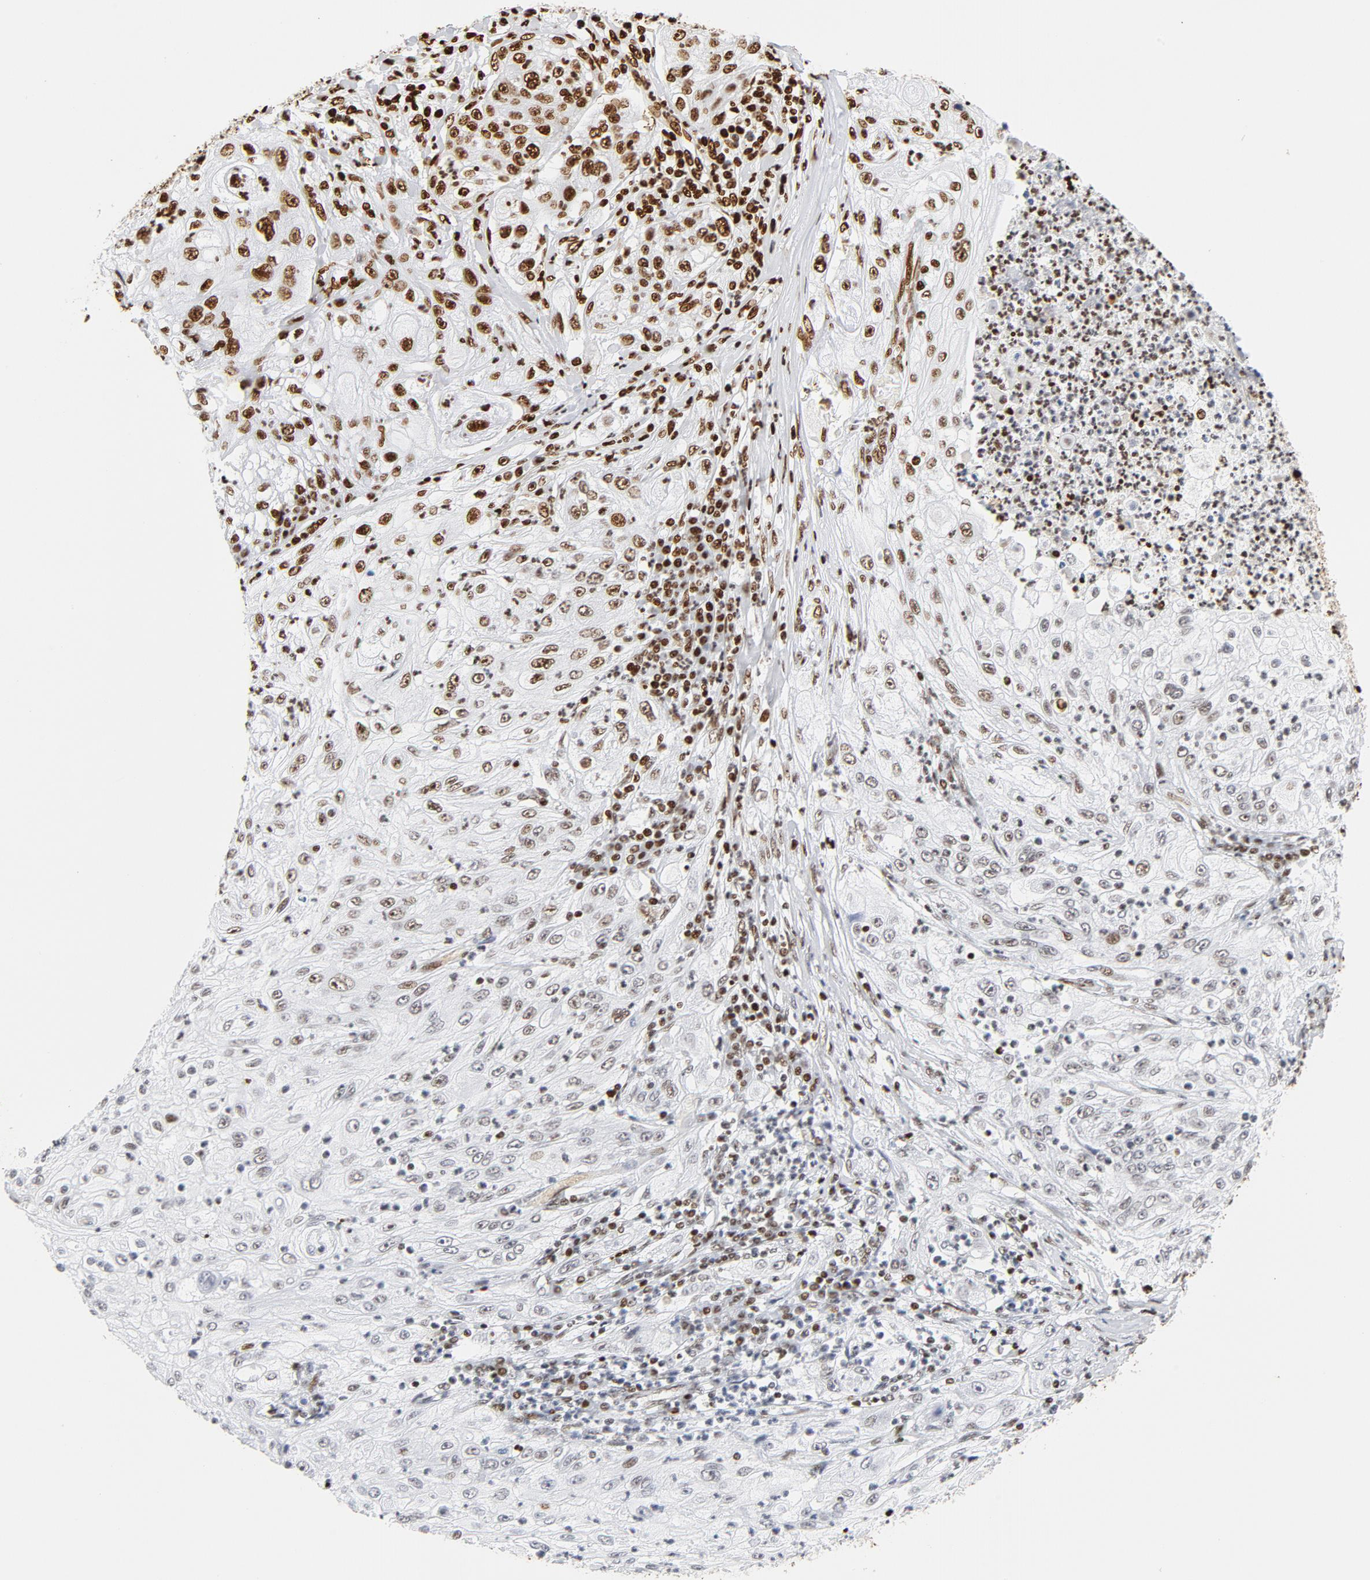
{"staining": {"intensity": "strong", "quantity": ">75%", "location": "nuclear"}, "tissue": "lung cancer", "cell_type": "Tumor cells", "image_type": "cancer", "snomed": [{"axis": "morphology", "description": "Inflammation, NOS"}, {"axis": "morphology", "description": "Squamous cell carcinoma, NOS"}, {"axis": "topography", "description": "Lymph node"}, {"axis": "topography", "description": "Soft tissue"}, {"axis": "topography", "description": "Lung"}], "caption": "The immunohistochemical stain labels strong nuclear staining in tumor cells of squamous cell carcinoma (lung) tissue.", "gene": "XRCC6", "patient": {"sex": "male", "age": 66}}